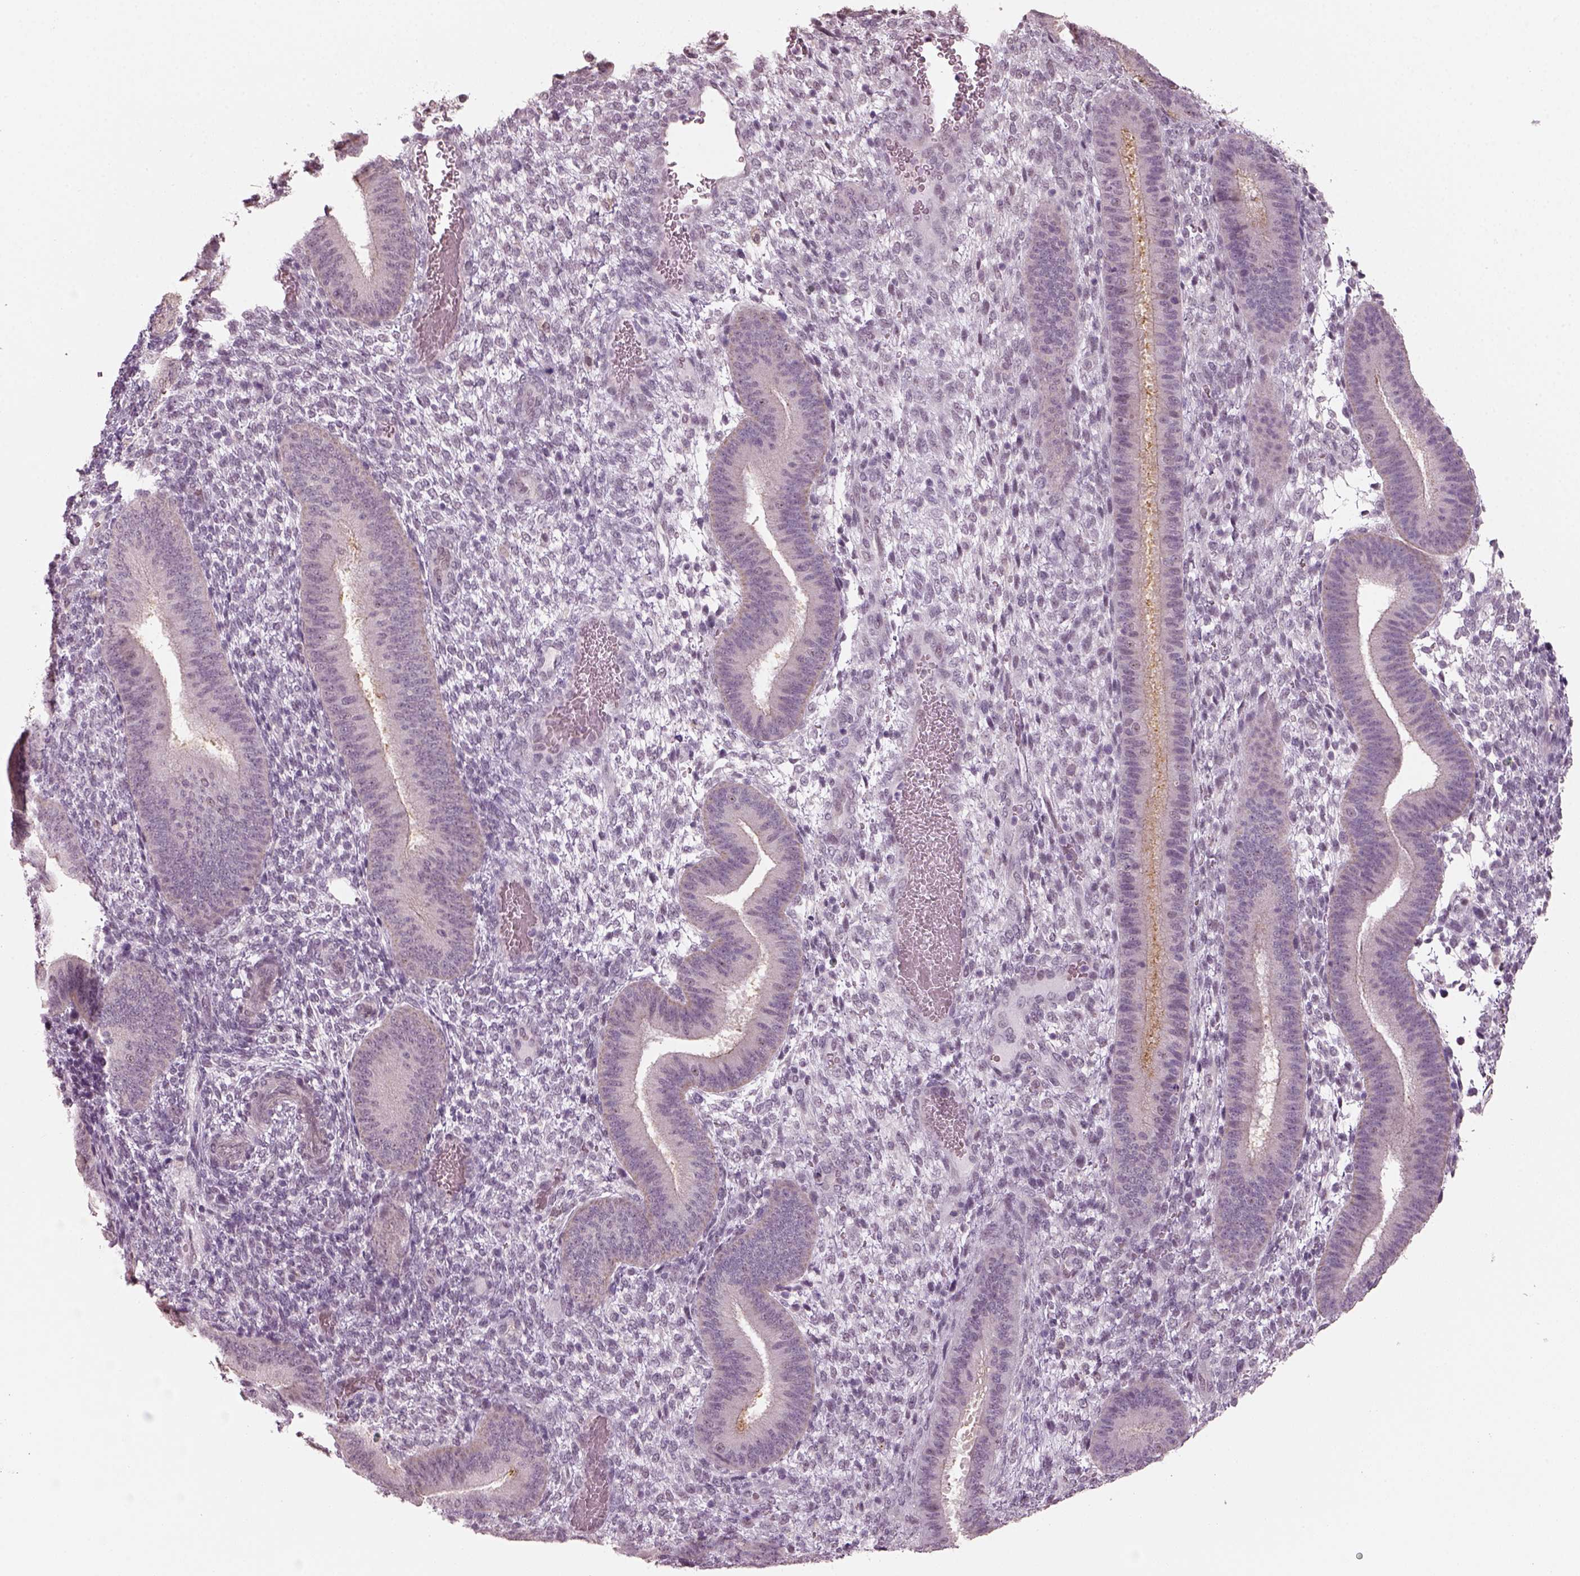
{"staining": {"intensity": "negative", "quantity": "none", "location": "none"}, "tissue": "endometrium", "cell_type": "Cells in endometrial stroma", "image_type": "normal", "snomed": [{"axis": "morphology", "description": "Normal tissue, NOS"}, {"axis": "topography", "description": "Endometrium"}], "caption": "IHC image of benign endometrium: human endometrium stained with DAB reveals no significant protein staining in cells in endometrial stroma. Nuclei are stained in blue.", "gene": "NAT8B", "patient": {"sex": "female", "age": 39}}